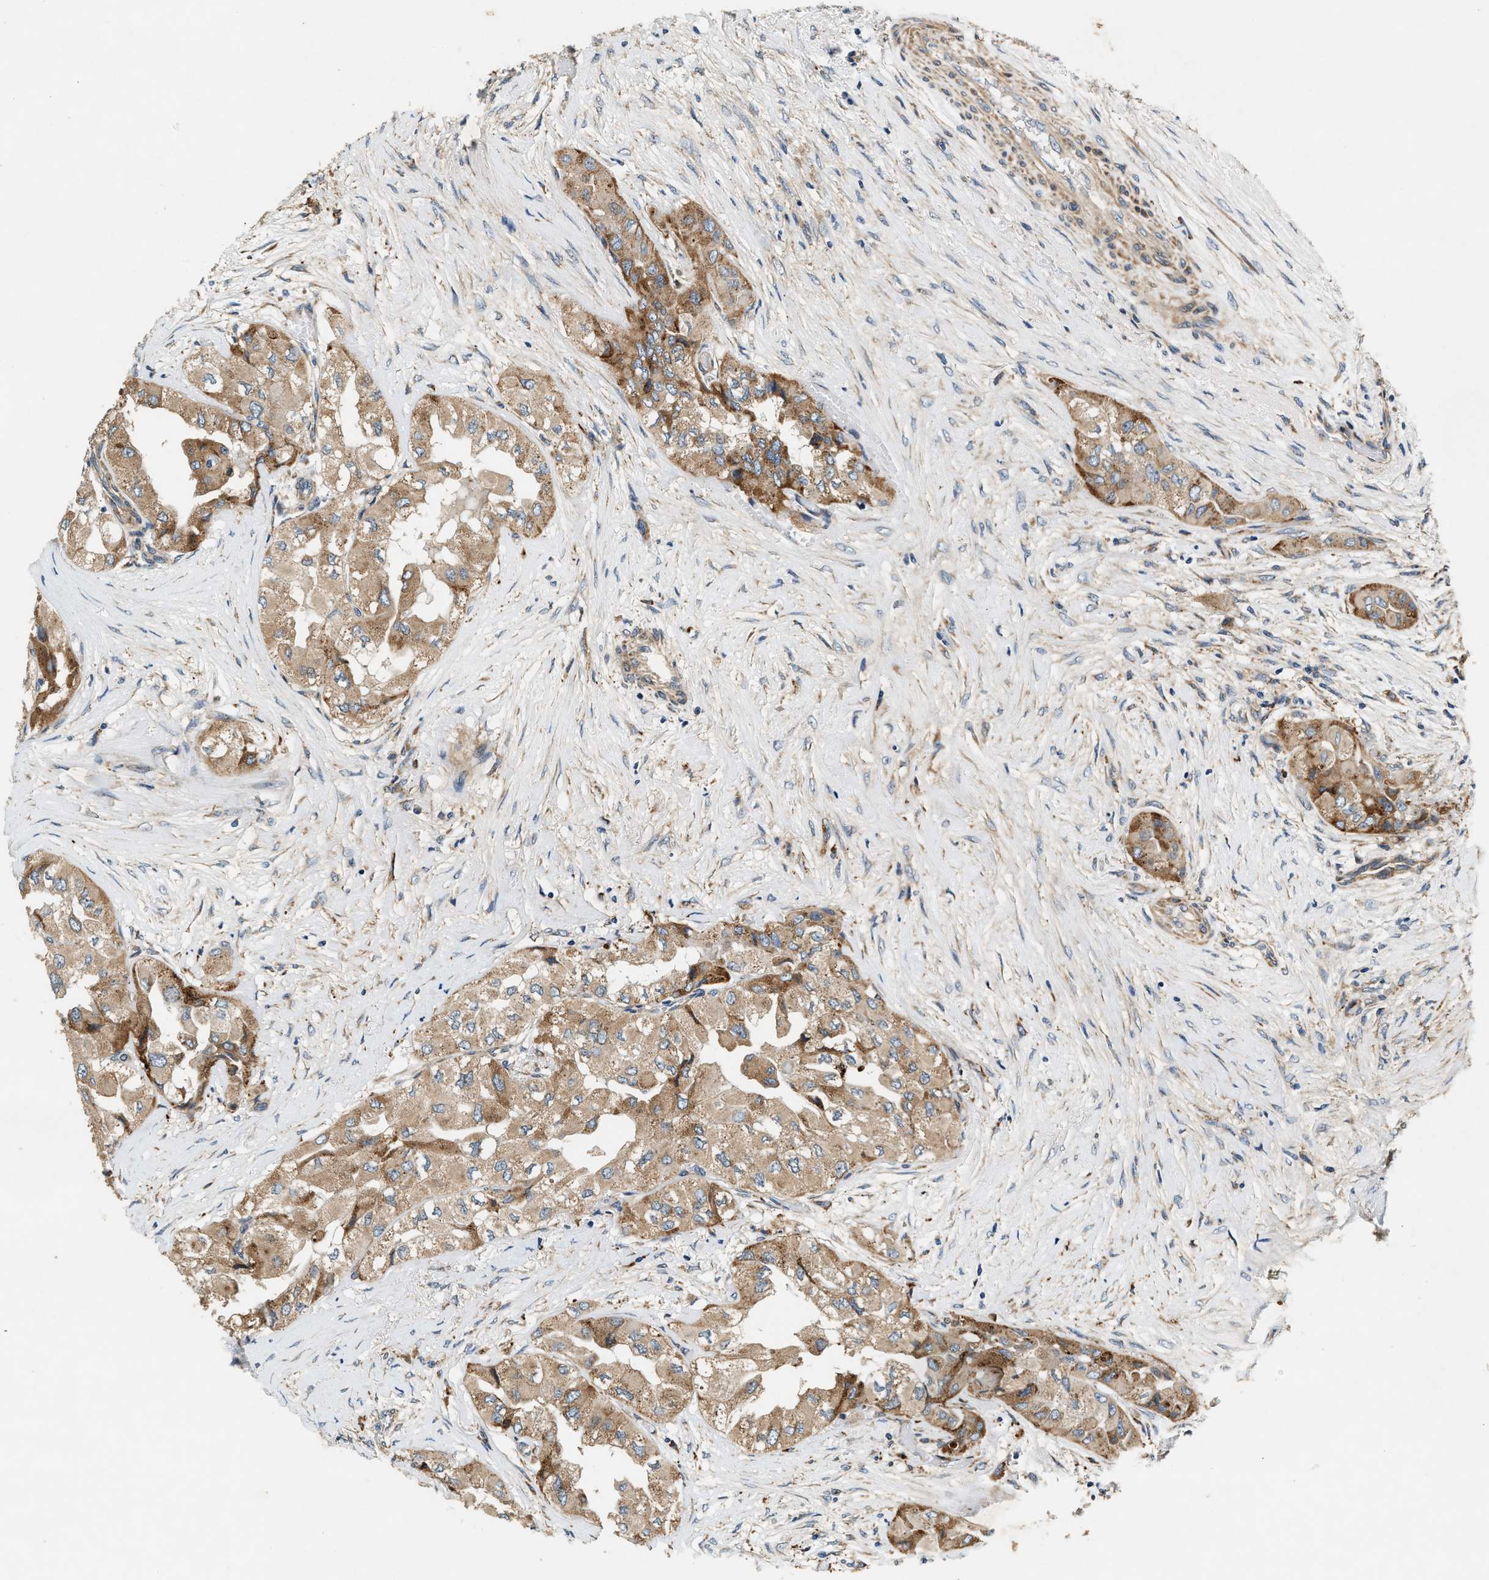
{"staining": {"intensity": "moderate", "quantity": ">75%", "location": "cytoplasmic/membranous"}, "tissue": "thyroid cancer", "cell_type": "Tumor cells", "image_type": "cancer", "snomed": [{"axis": "morphology", "description": "Papillary adenocarcinoma, NOS"}, {"axis": "topography", "description": "Thyroid gland"}], "caption": "The immunohistochemical stain shows moderate cytoplasmic/membranous positivity in tumor cells of papillary adenocarcinoma (thyroid) tissue.", "gene": "DUSP10", "patient": {"sex": "female", "age": 59}}